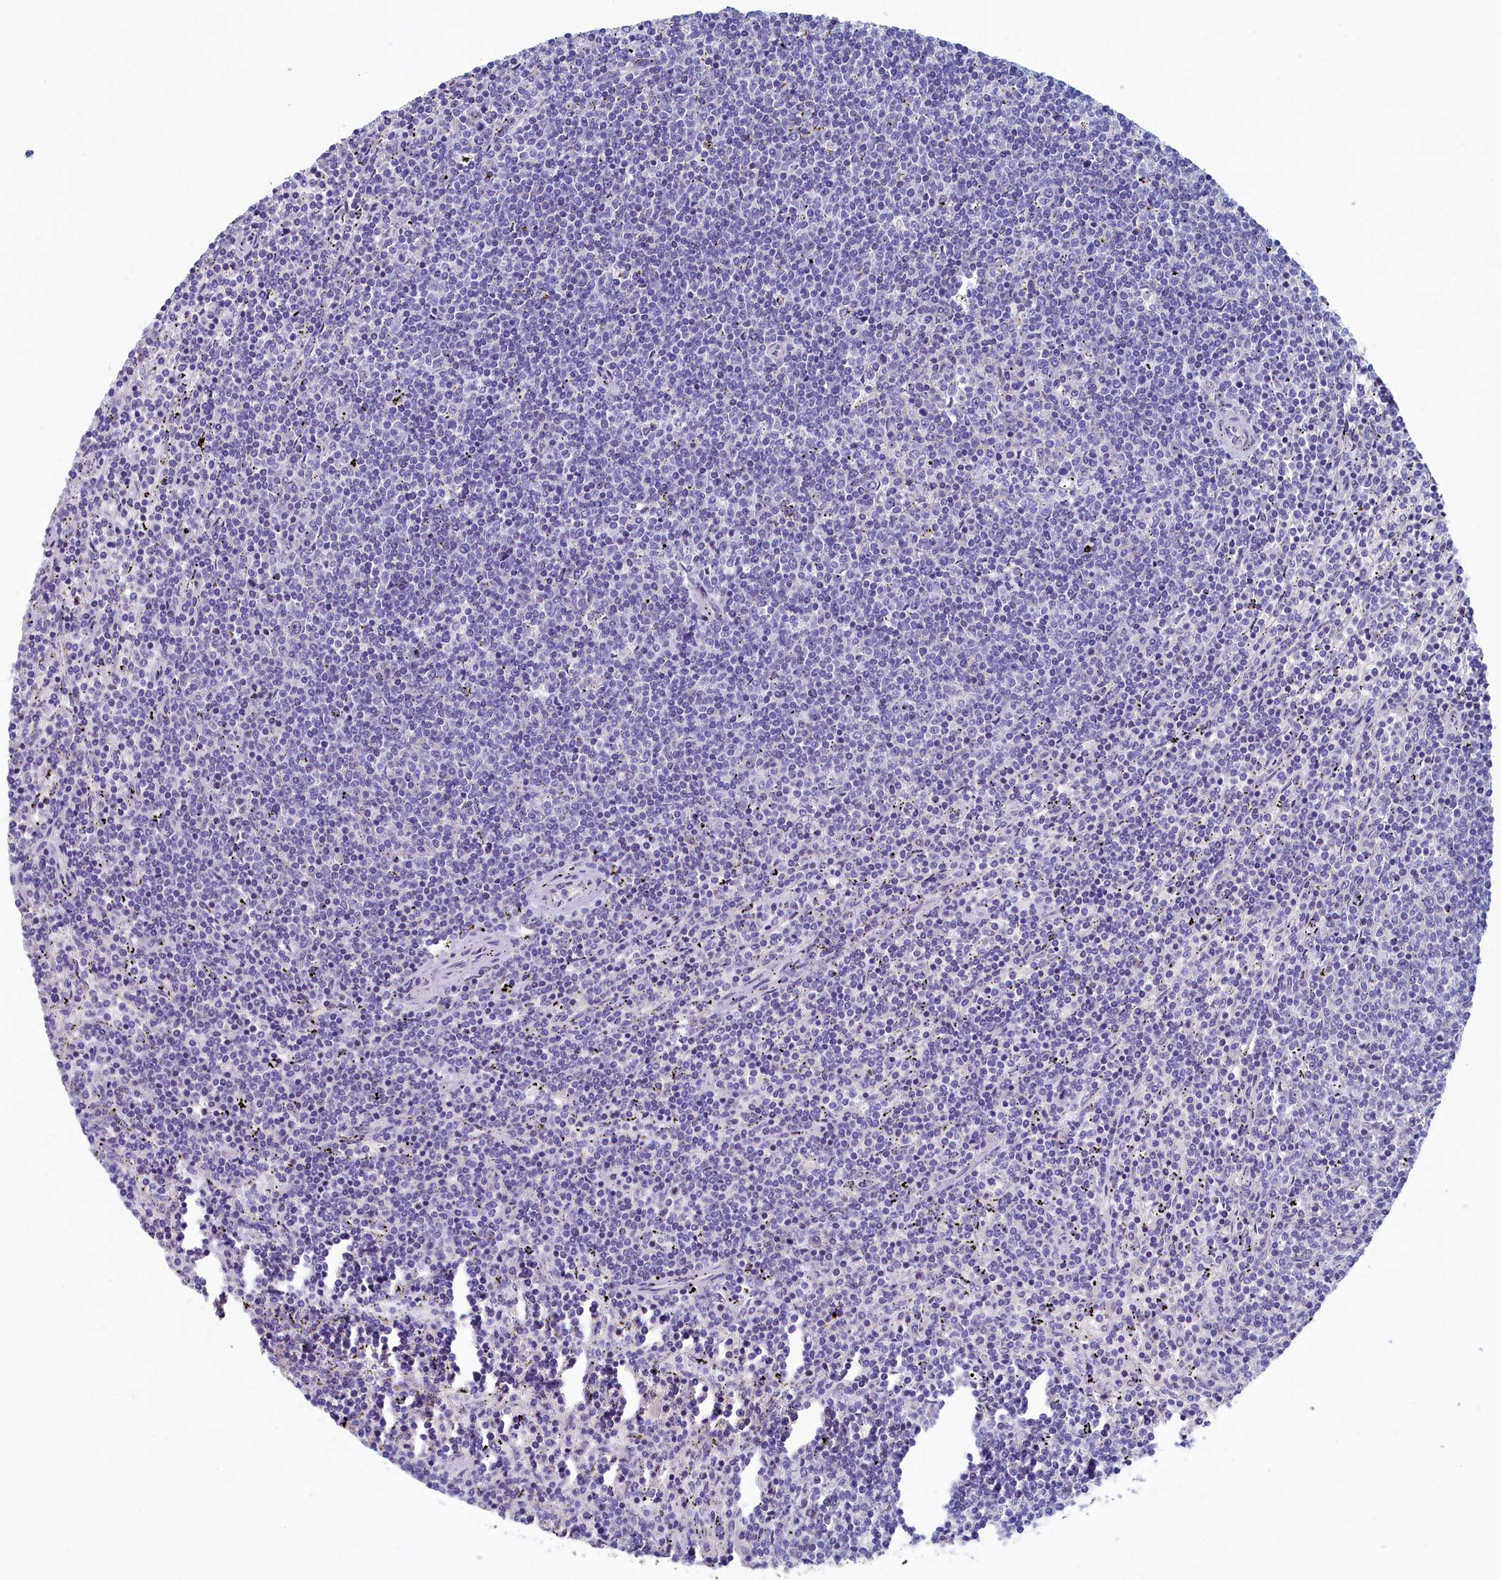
{"staining": {"intensity": "negative", "quantity": "none", "location": "none"}, "tissue": "lymphoma", "cell_type": "Tumor cells", "image_type": "cancer", "snomed": [{"axis": "morphology", "description": "Malignant lymphoma, non-Hodgkin's type, Low grade"}, {"axis": "topography", "description": "Spleen"}], "caption": "The immunohistochemistry (IHC) histopathology image has no significant staining in tumor cells of malignant lymphoma, non-Hodgkin's type (low-grade) tissue.", "gene": "GUCA1C", "patient": {"sex": "female", "age": 50}}